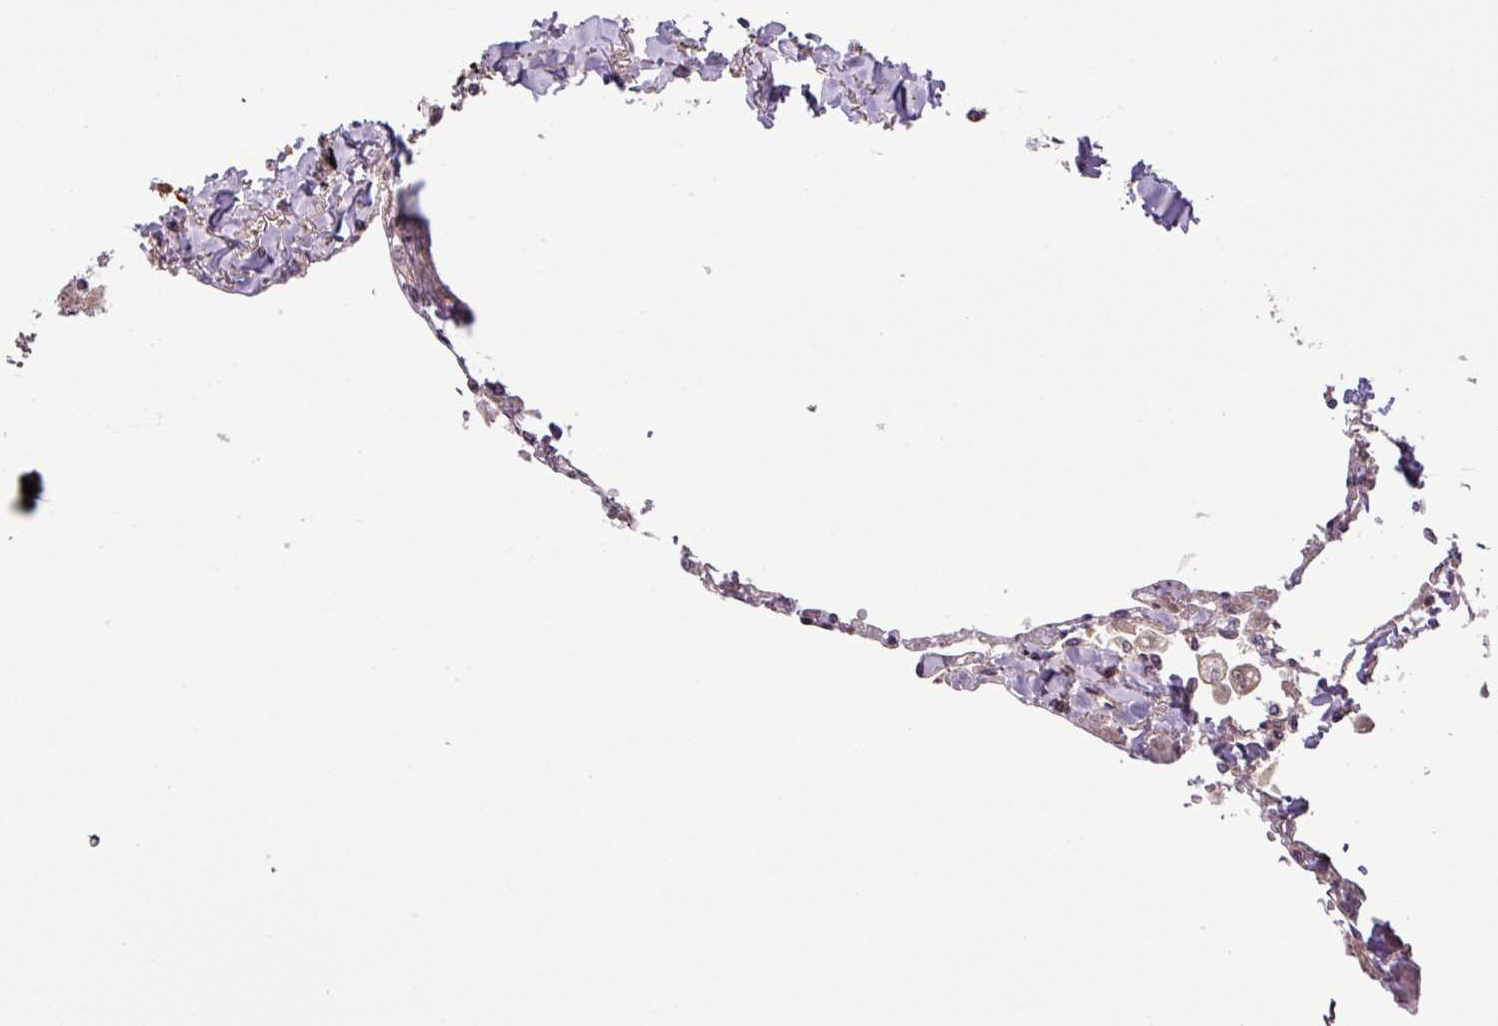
{"staining": {"intensity": "moderate", "quantity": "25%-75%", "location": "nuclear"}, "tissue": "lung", "cell_type": "Alveolar cells", "image_type": "normal", "snomed": [{"axis": "morphology", "description": "Normal tissue, NOS"}, {"axis": "topography", "description": "Lung"}], "caption": "Benign lung was stained to show a protein in brown. There is medium levels of moderate nuclear positivity in about 25%-75% of alveolar cells.", "gene": "SLC22A24", "patient": {"sex": "female", "age": 67}}